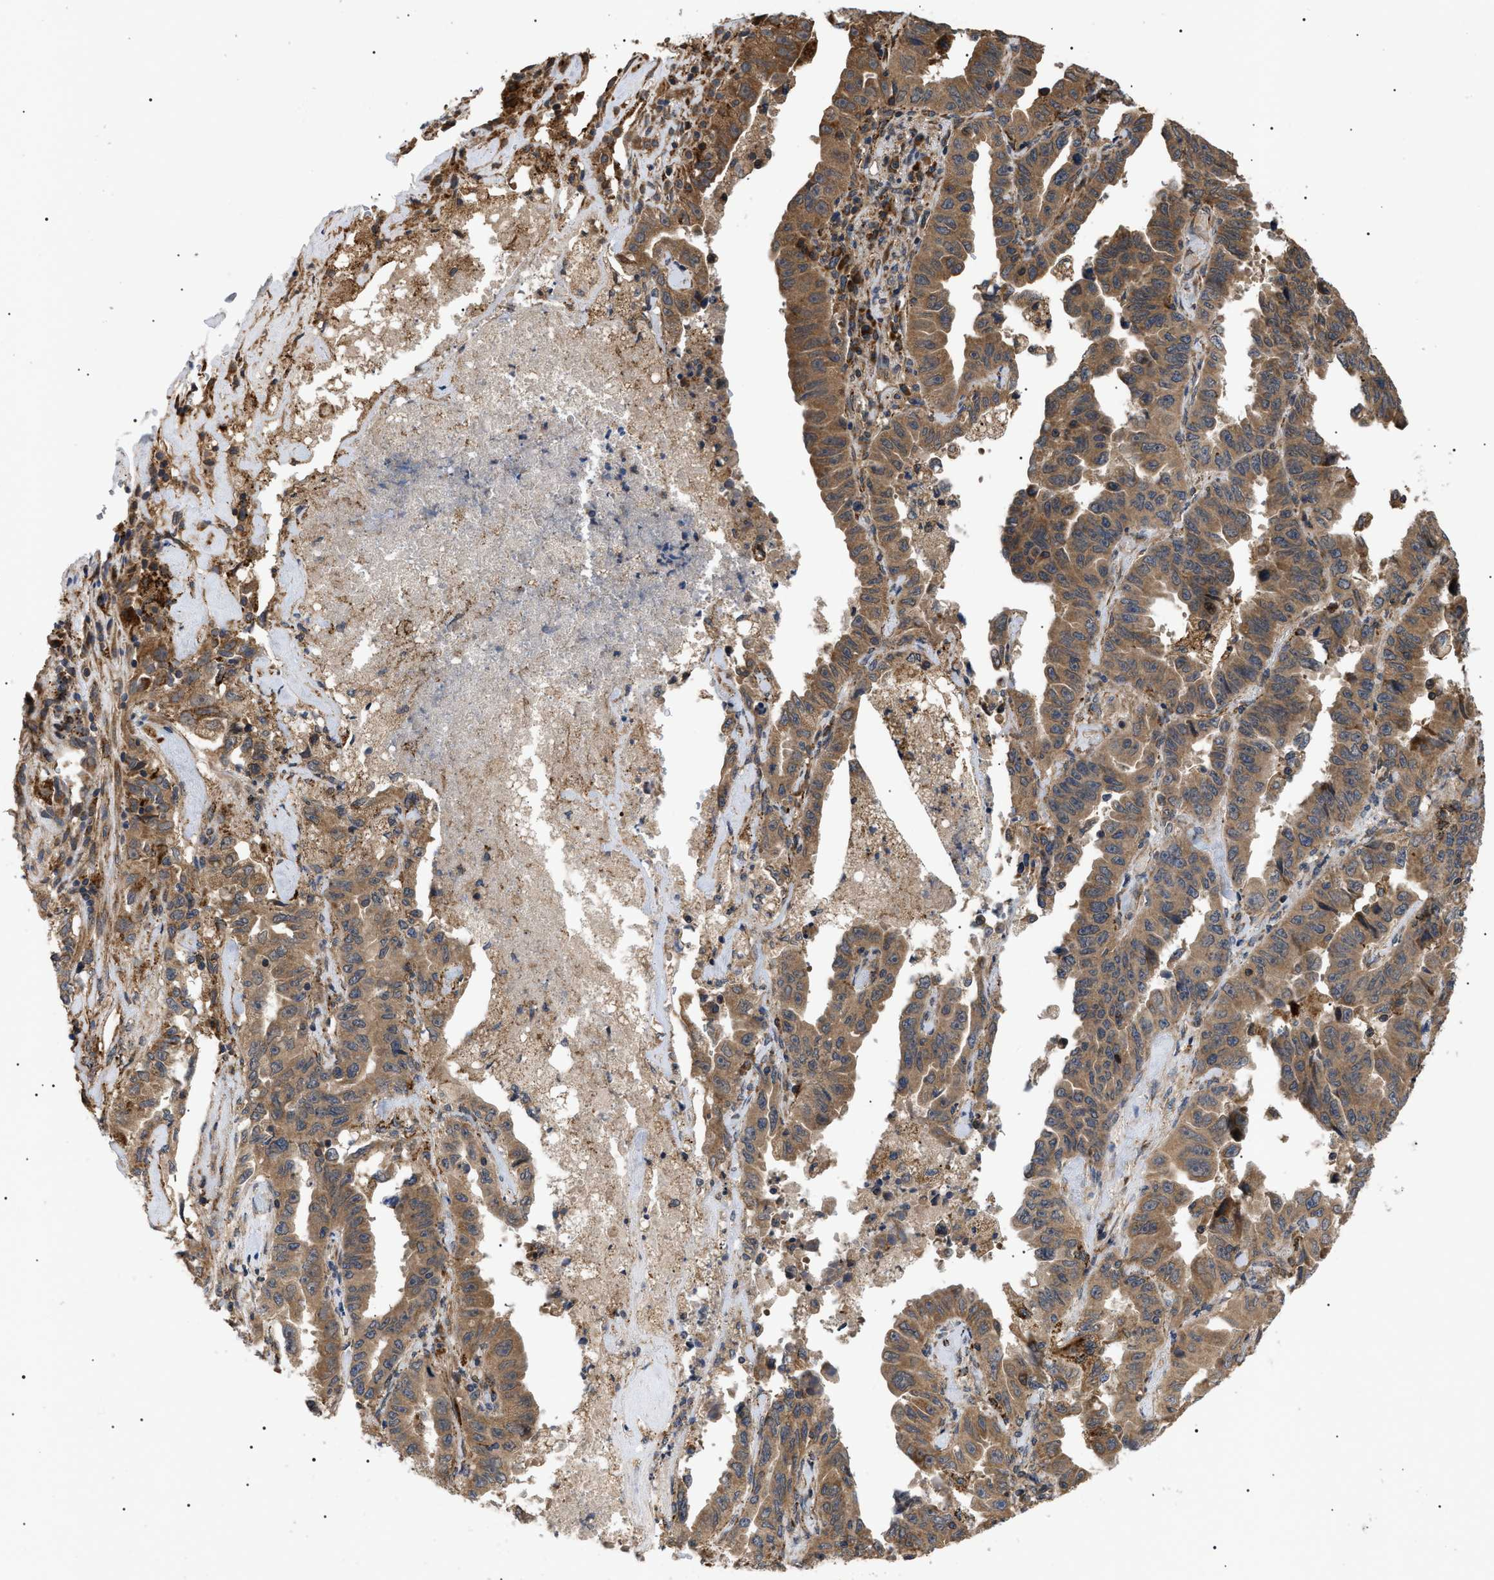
{"staining": {"intensity": "moderate", "quantity": ">75%", "location": "cytoplasmic/membranous"}, "tissue": "lung cancer", "cell_type": "Tumor cells", "image_type": "cancer", "snomed": [{"axis": "morphology", "description": "Adenocarcinoma, NOS"}, {"axis": "topography", "description": "Lung"}], "caption": "Human lung cancer (adenocarcinoma) stained with a protein marker reveals moderate staining in tumor cells.", "gene": "ASTL", "patient": {"sex": "female", "age": 51}}